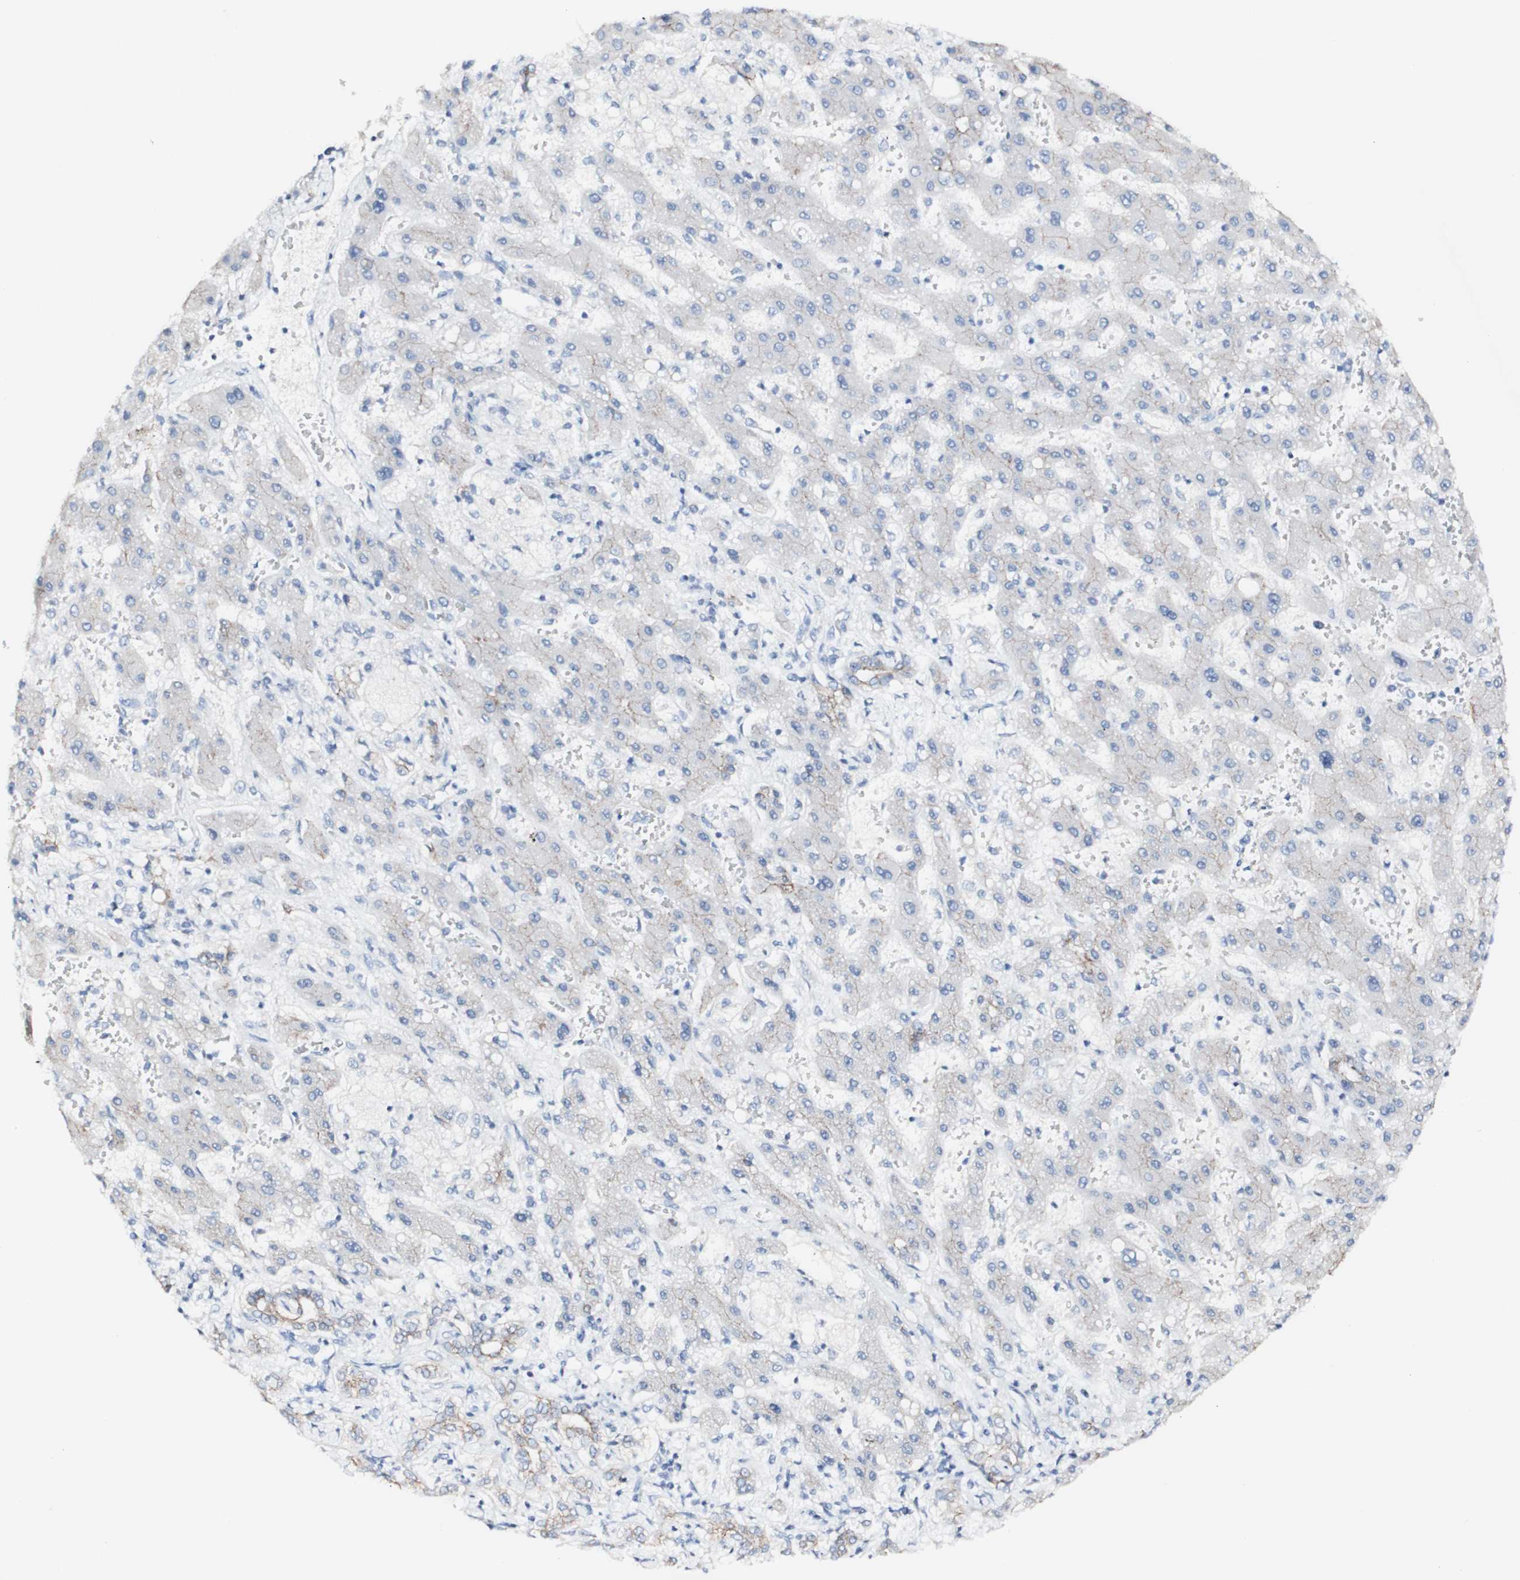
{"staining": {"intensity": "weak", "quantity": ">75%", "location": "cytoplasmic/membranous"}, "tissue": "liver cancer", "cell_type": "Tumor cells", "image_type": "cancer", "snomed": [{"axis": "morphology", "description": "Cholangiocarcinoma"}, {"axis": "topography", "description": "Liver"}], "caption": "Protein staining demonstrates weak cytoplasmic/membranous expression in approximately >75% of tumor cells in cholangiocarcinoma (liver).", "gene": "DSC2", "patient": {"sex": "male", "age": 50}}